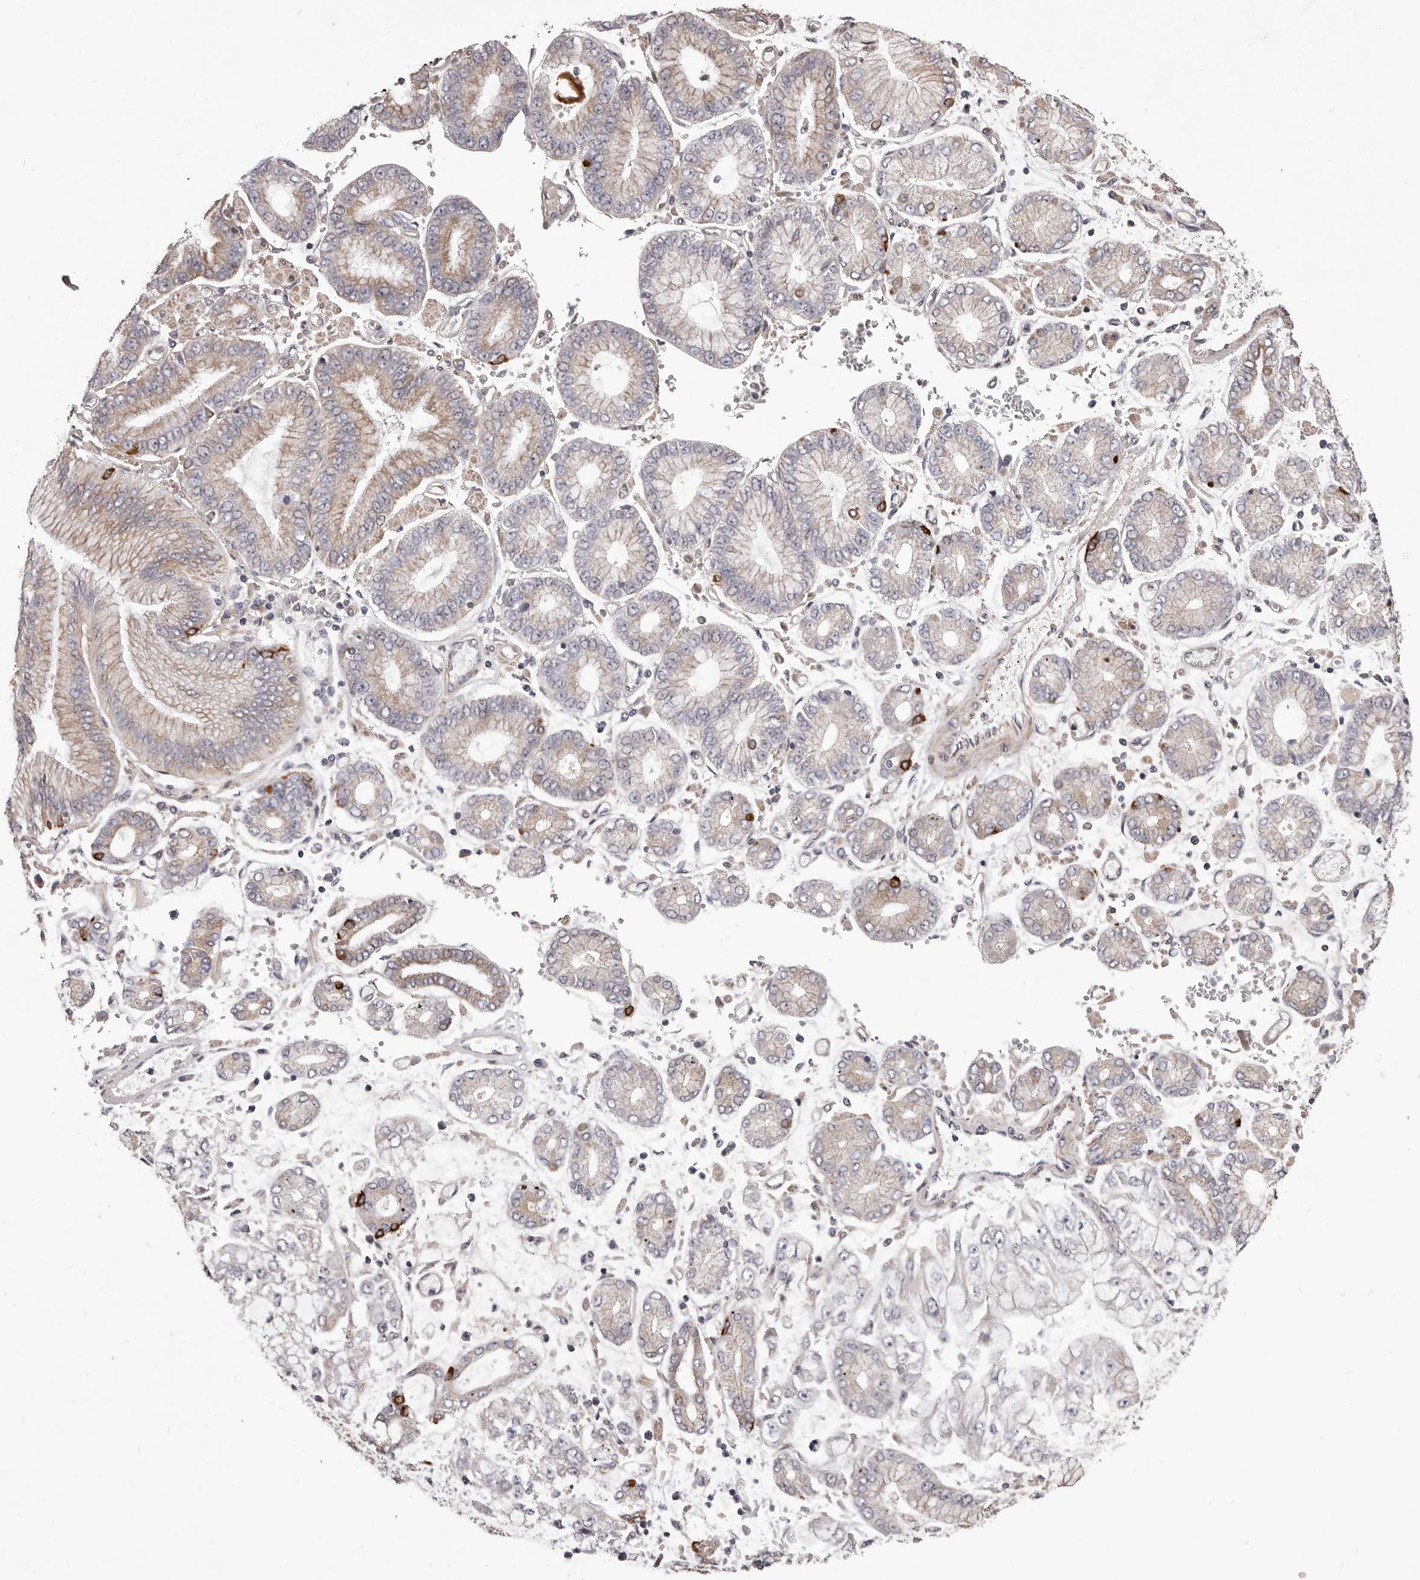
{"staining": {"intensity": "moderate", "quantity": "<25%", "location": "cytoplasmic/membranous"}, "tissue": "stomach cancer", "cell_type": "Tumor cells", "image_type": "cancer", "snomed": [{"axis": "morphology", "description": "Adenocarcinoma, NOS"}, {"axis": "topography", "description": "Stomach"}], "caption": "High-power microscopy captured an IHC micrograph of stomach cancer (adenocarcinoma), revealing moderate cytoplasmic/membranous positivity in about <25% of tumor cells. The staining was performed using DAB (3,3'-diaminobenzidine), with brown indicating positive protein expression. Nuclei are stained blue with hematoxylin.", "gene": "CELF3", "patient": {"sex": "male", "age": 76}}